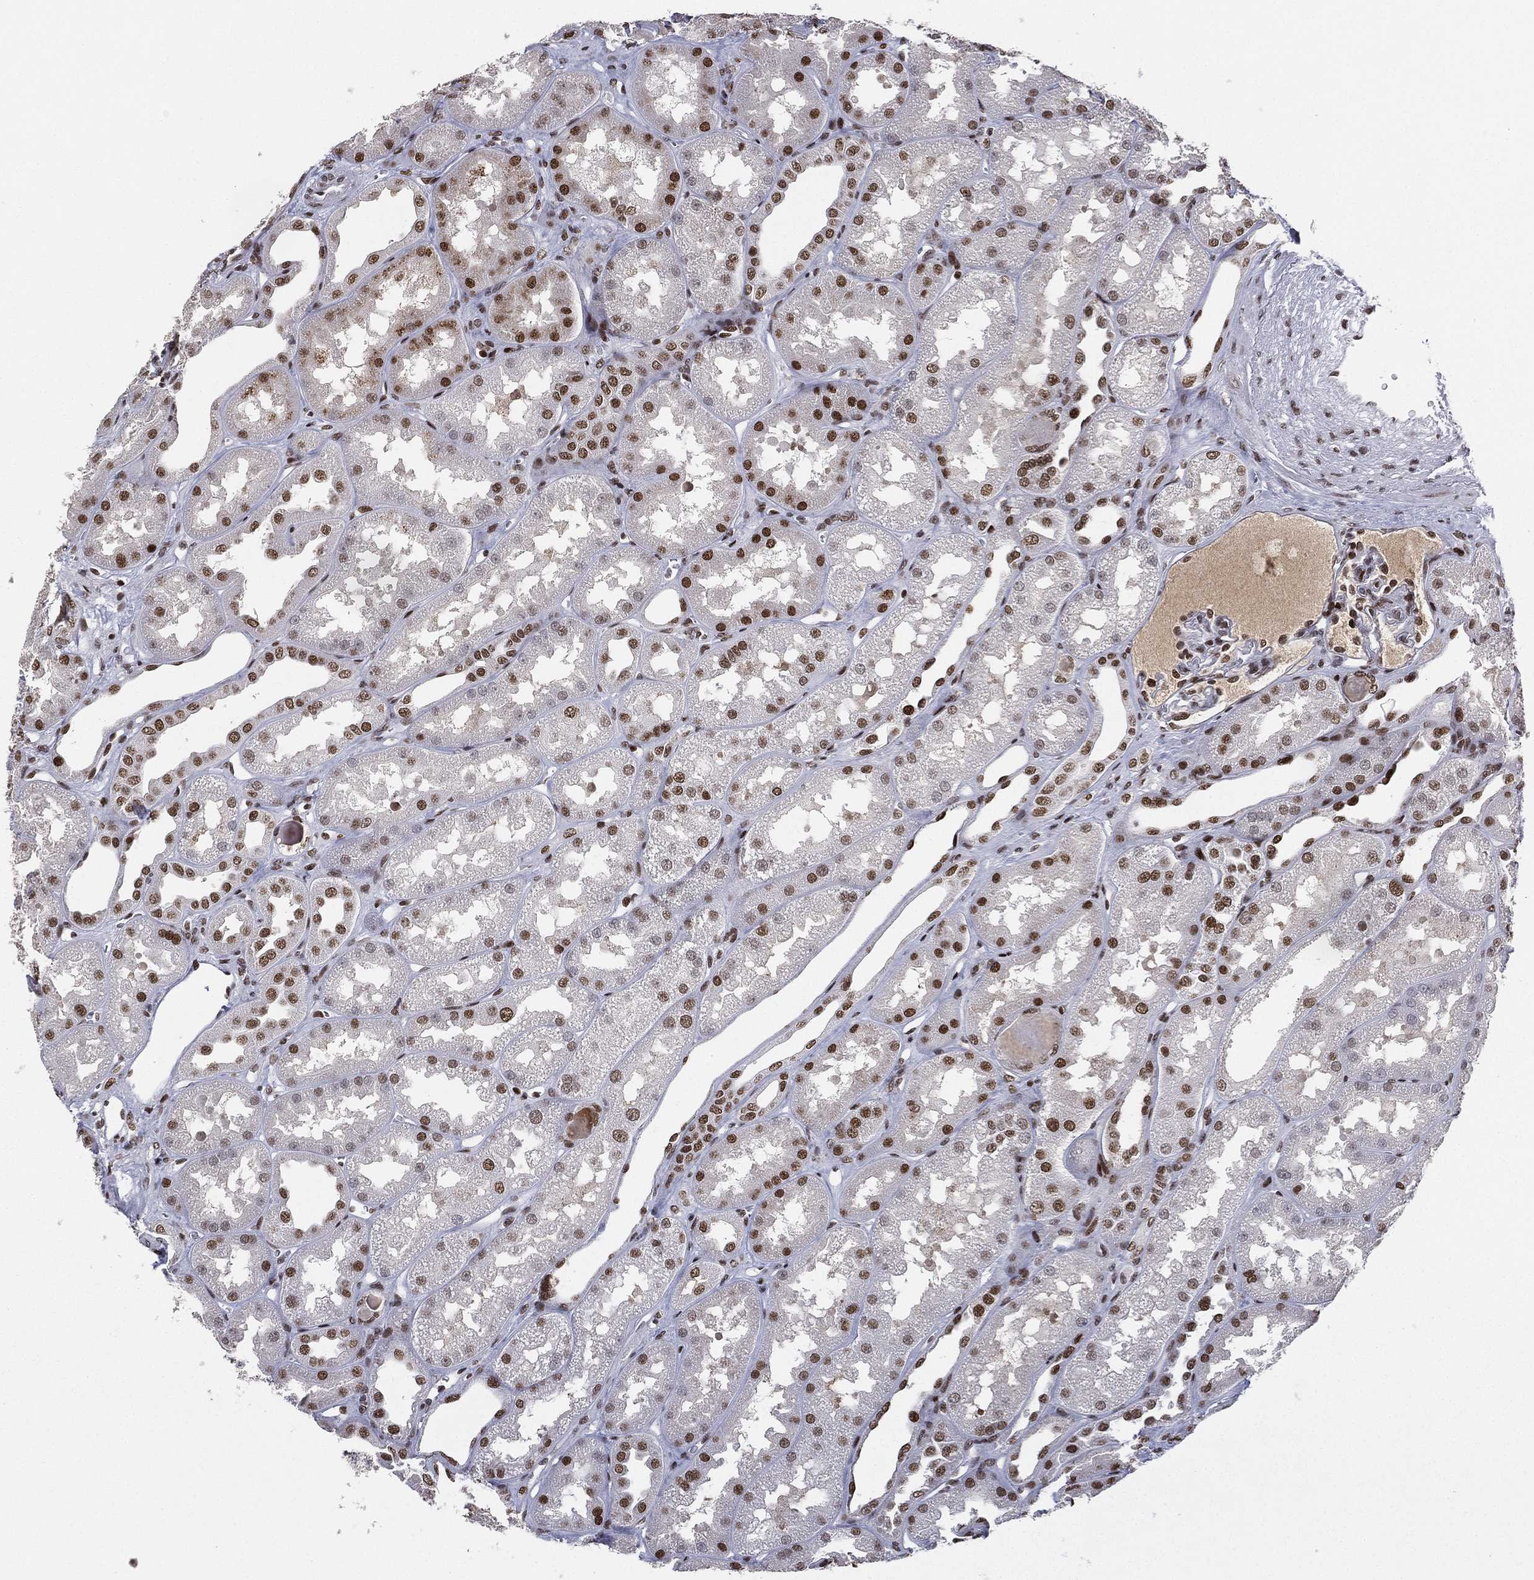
{"staining": {"intensity": "strong", "quantity": ">75%", "location": "nuclear"}, "tissue": "kidney", "cell_type": "Cells in glomeruli", "image_type": "normal", "snomed": [{"axis": "morphology", "description": "Normal tissue, NOS"}, {"axis": "topography", "description": "Kidney"}], "caption": "About >75% of cells in glomeruli in benign kidney demonstrate strong nuclear protein staining as visualized by brown immunohistochemical staining.", "gene": "RTF1", "patient": {"sex": "male", "age": 61}}